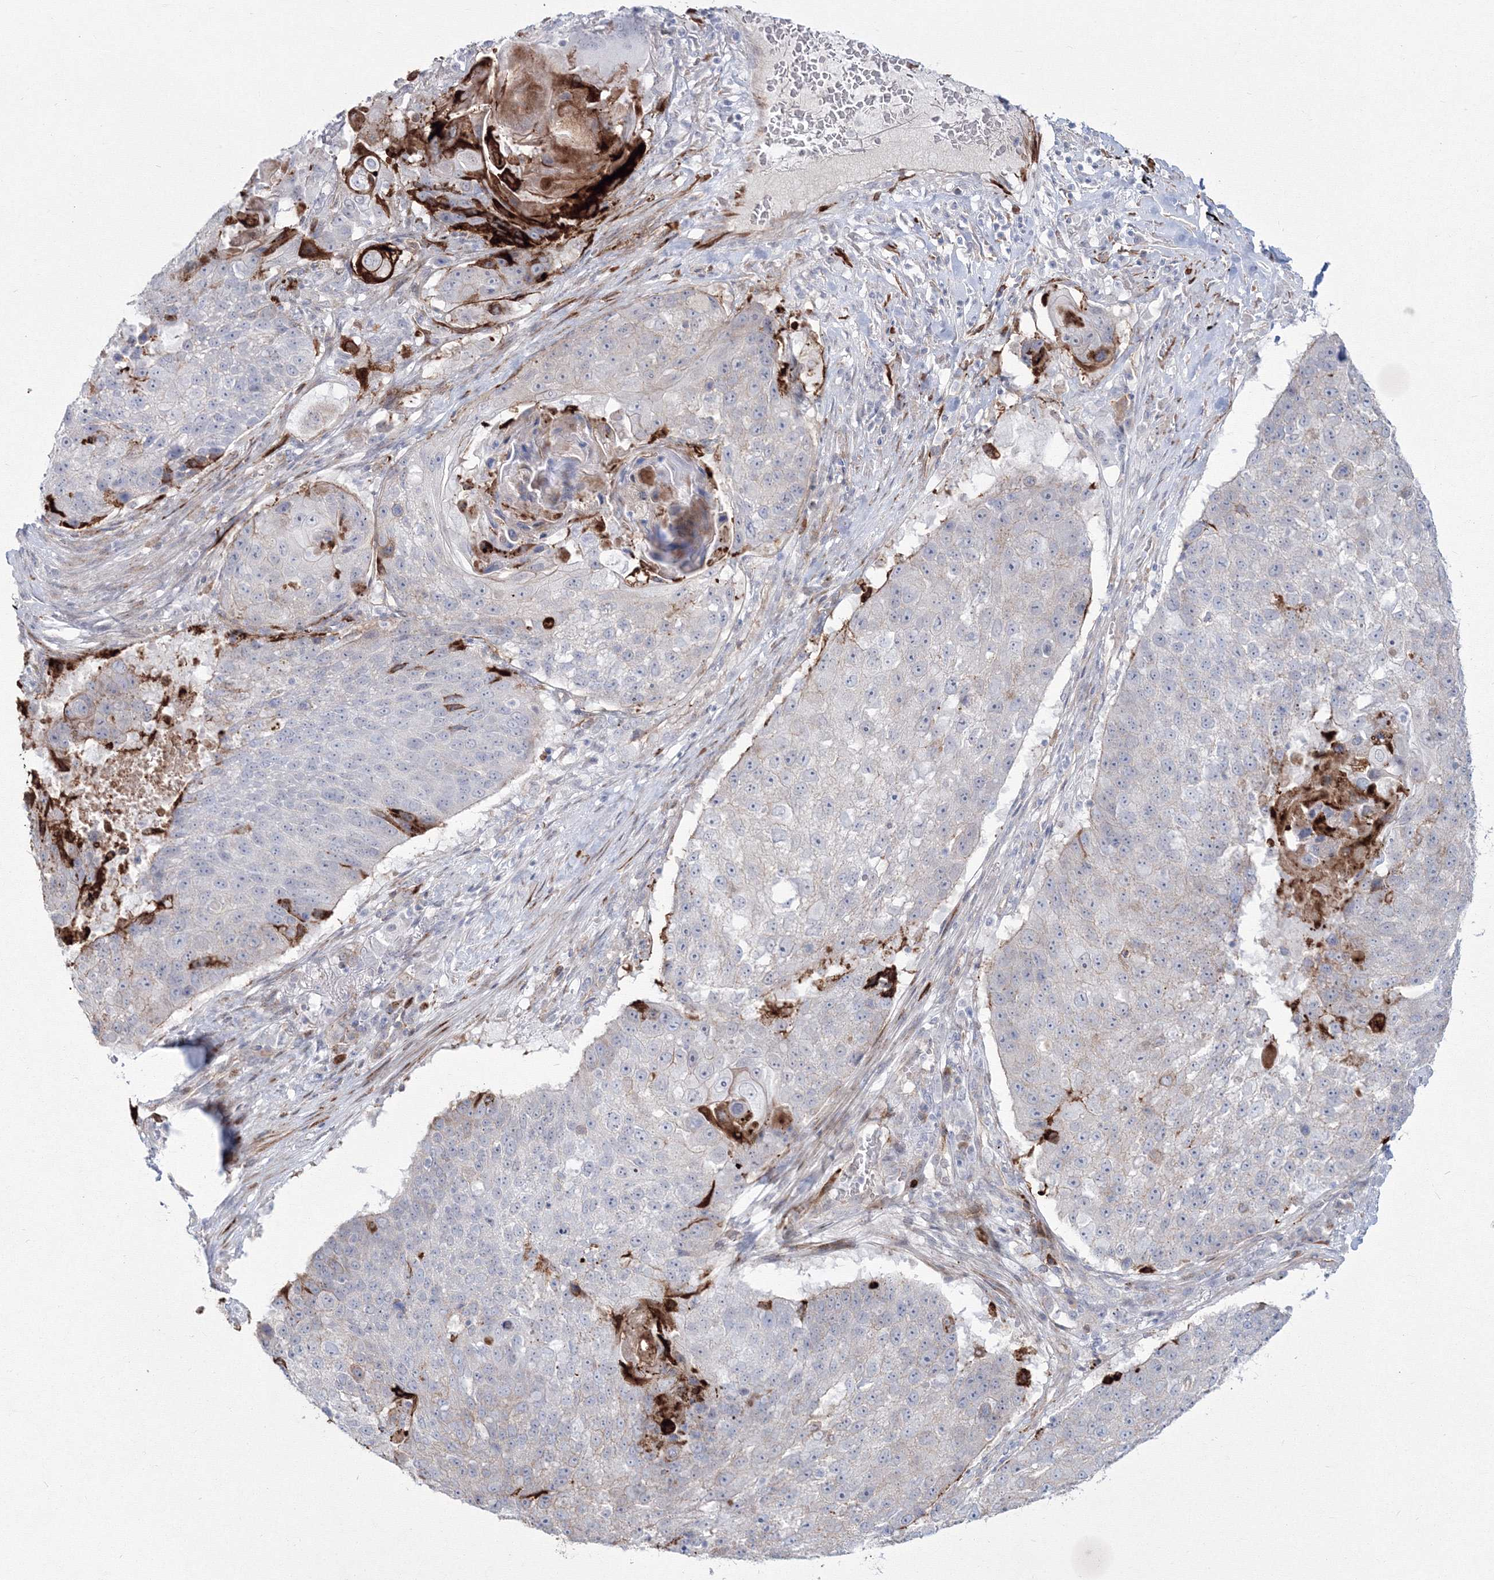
{"staining": {"intensity": "negative", "quantity": "none", "location": "none"}, "tissue": "lung cancer", "cell_type": "Tumor cells", "image_type": "cancer", "snomed": [{"axis": "morphology", "description": "Squamous cell carcinoma, NOS"}, {"axis": "topography", "description": "Lung"}], "caption": "Tumor cells are negative for protein expression in human lung cancer.", "gene": "HYAL2", "patient": {"sex": "male", "age": 61}}